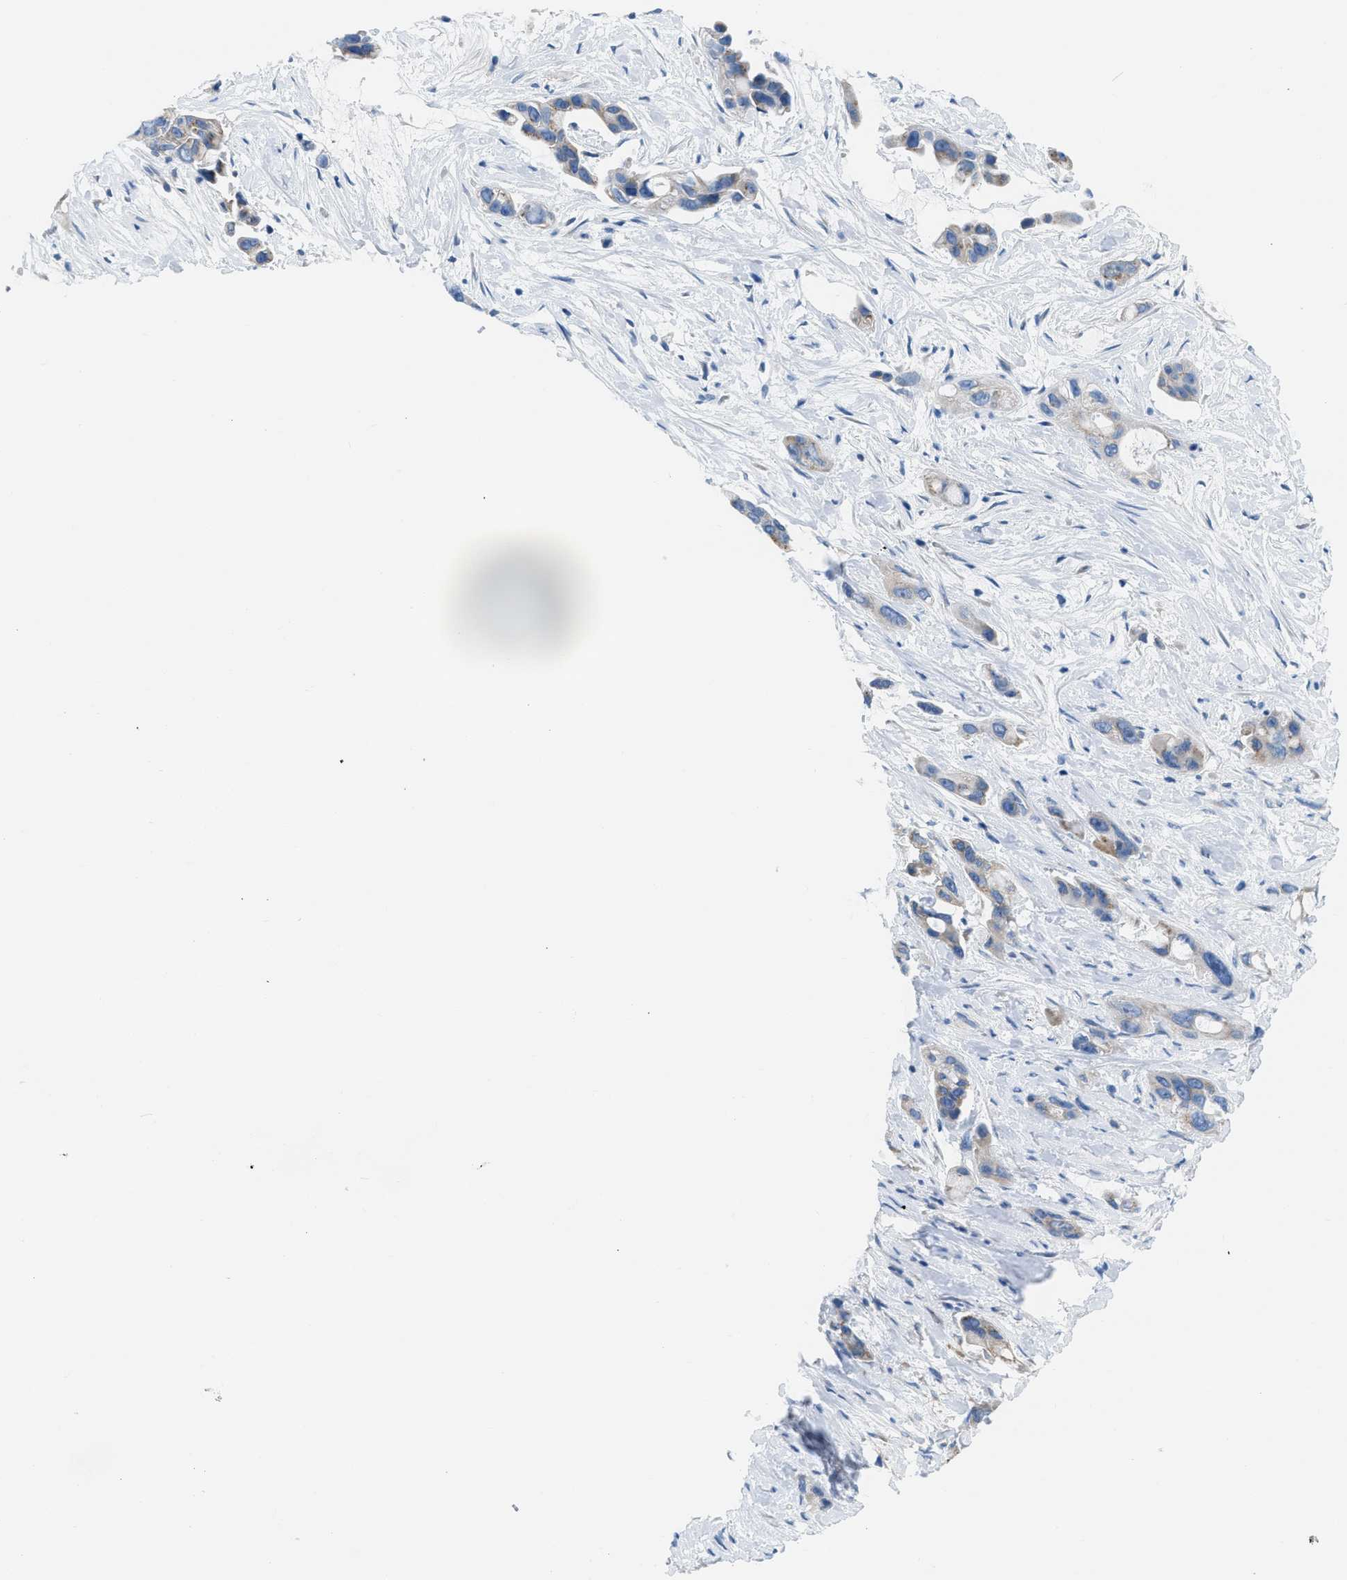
{"staining": {"intensity": "weak", "quantity": ">75%", "location": "cytoplasmic/membranous"}, "tissue": "pancreatic cancer", "cell_type": "Tumor cells", "image_type": "cancer", "snomed": [{"axis": "morphology", "description": "Adenocarcinoma, NOS"}, {"axis": "topography", "description": "Pancreas"}], "caption": "A photomicrograph showing weak cytoplasmic/membranous positivity in about >75% of tumor cells in pancreatic adenocarcinoma, as visualized by brown immunohistochemical staining.", "gene": "ASGR1", "patient": {"sex": "male", "age": 53}}